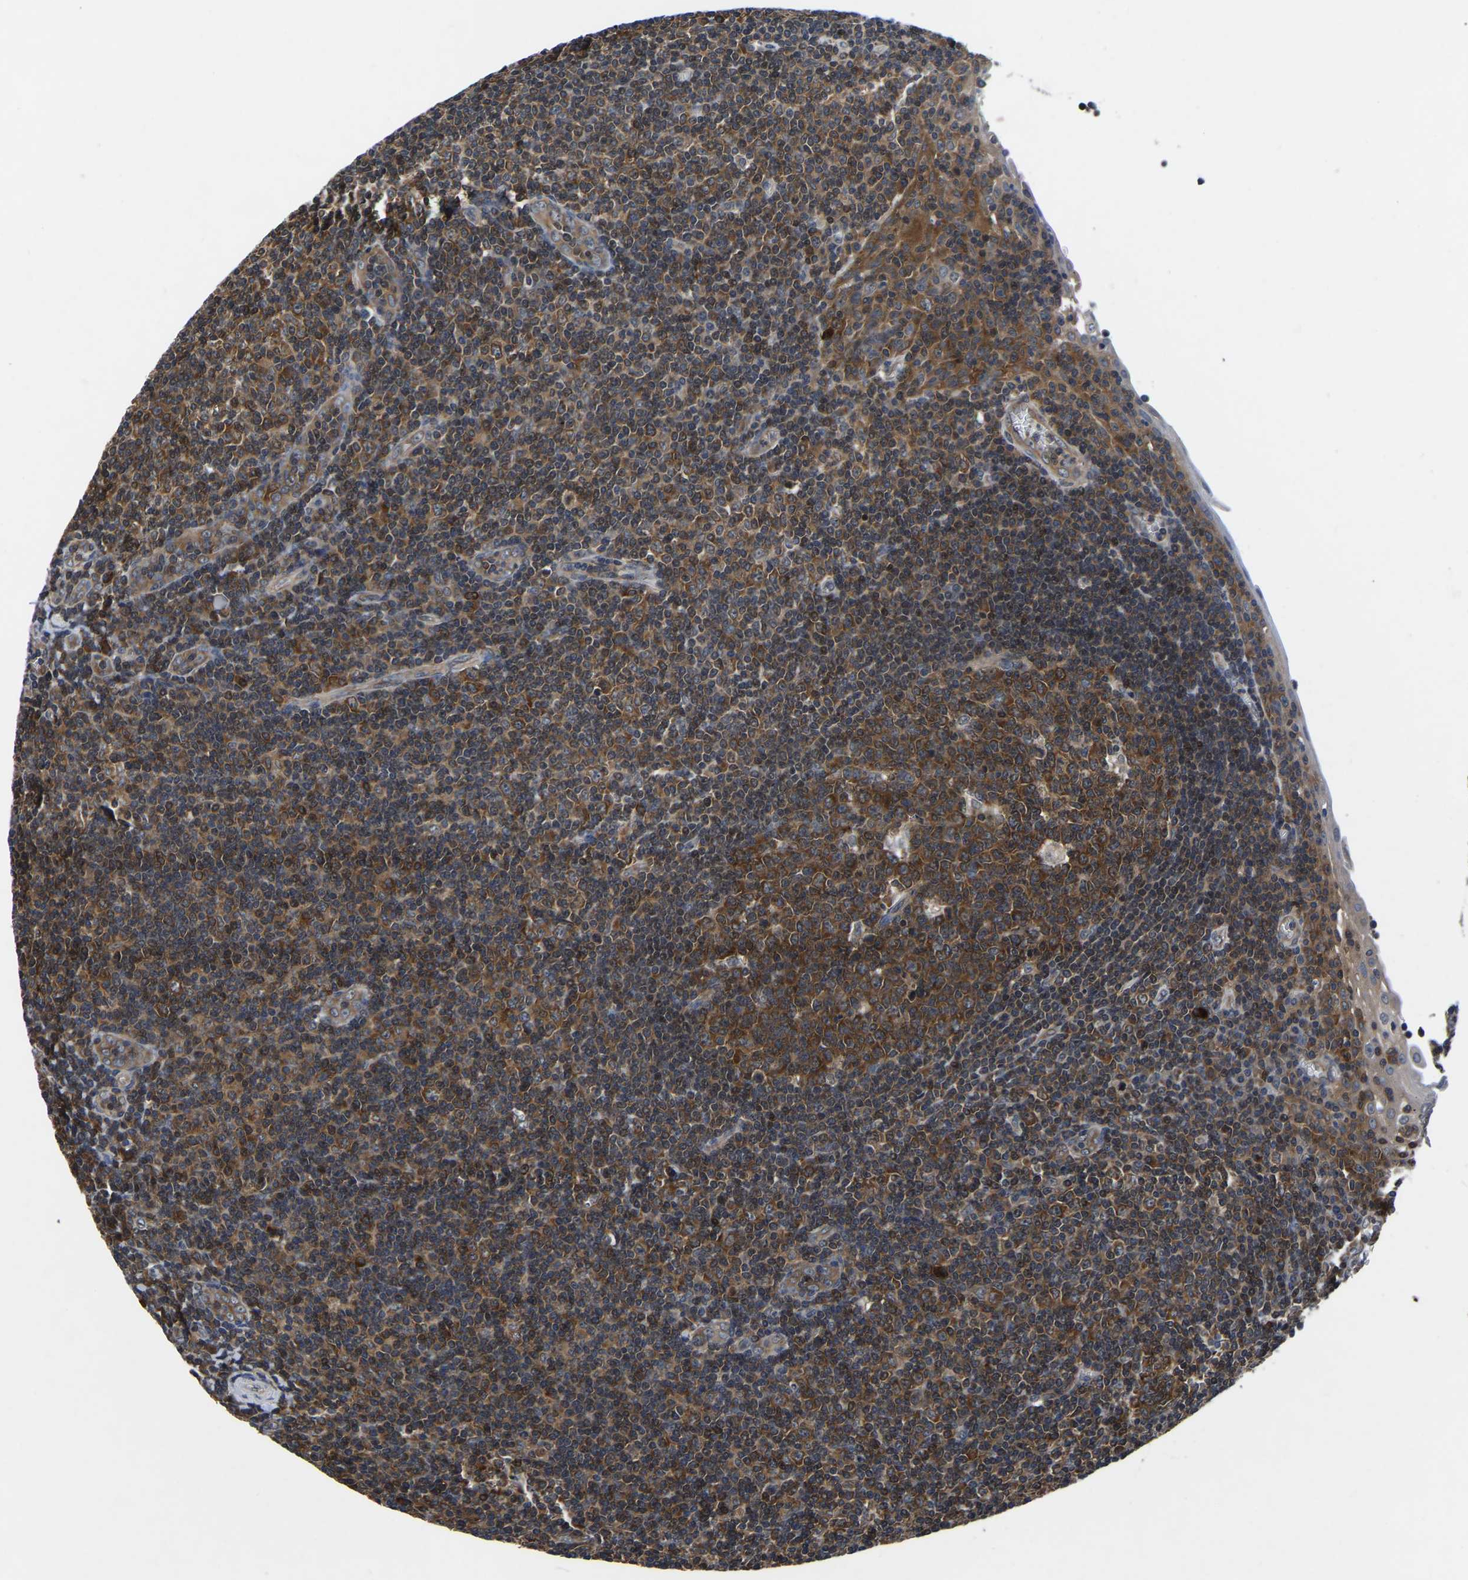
{"staining": {"intensity": "strong", "quantity": ">75%", "location": "cytoplasmic/membranous"}, "tissue": "tonsil", "cell_type": "Germinal center cells", "image_type": "normal", "snomed": [{"axis": "morphology", "description": "Normal tissue, NOS"}, {"axis": "topography", "description": "Tonsil"}], "caption": "Tonsil stained for a protein displays strong cytoplasmic/membranous positivity in germinal center cells.", "gene": "FGD5", "patient": {"sex": "male", "age": 37}}